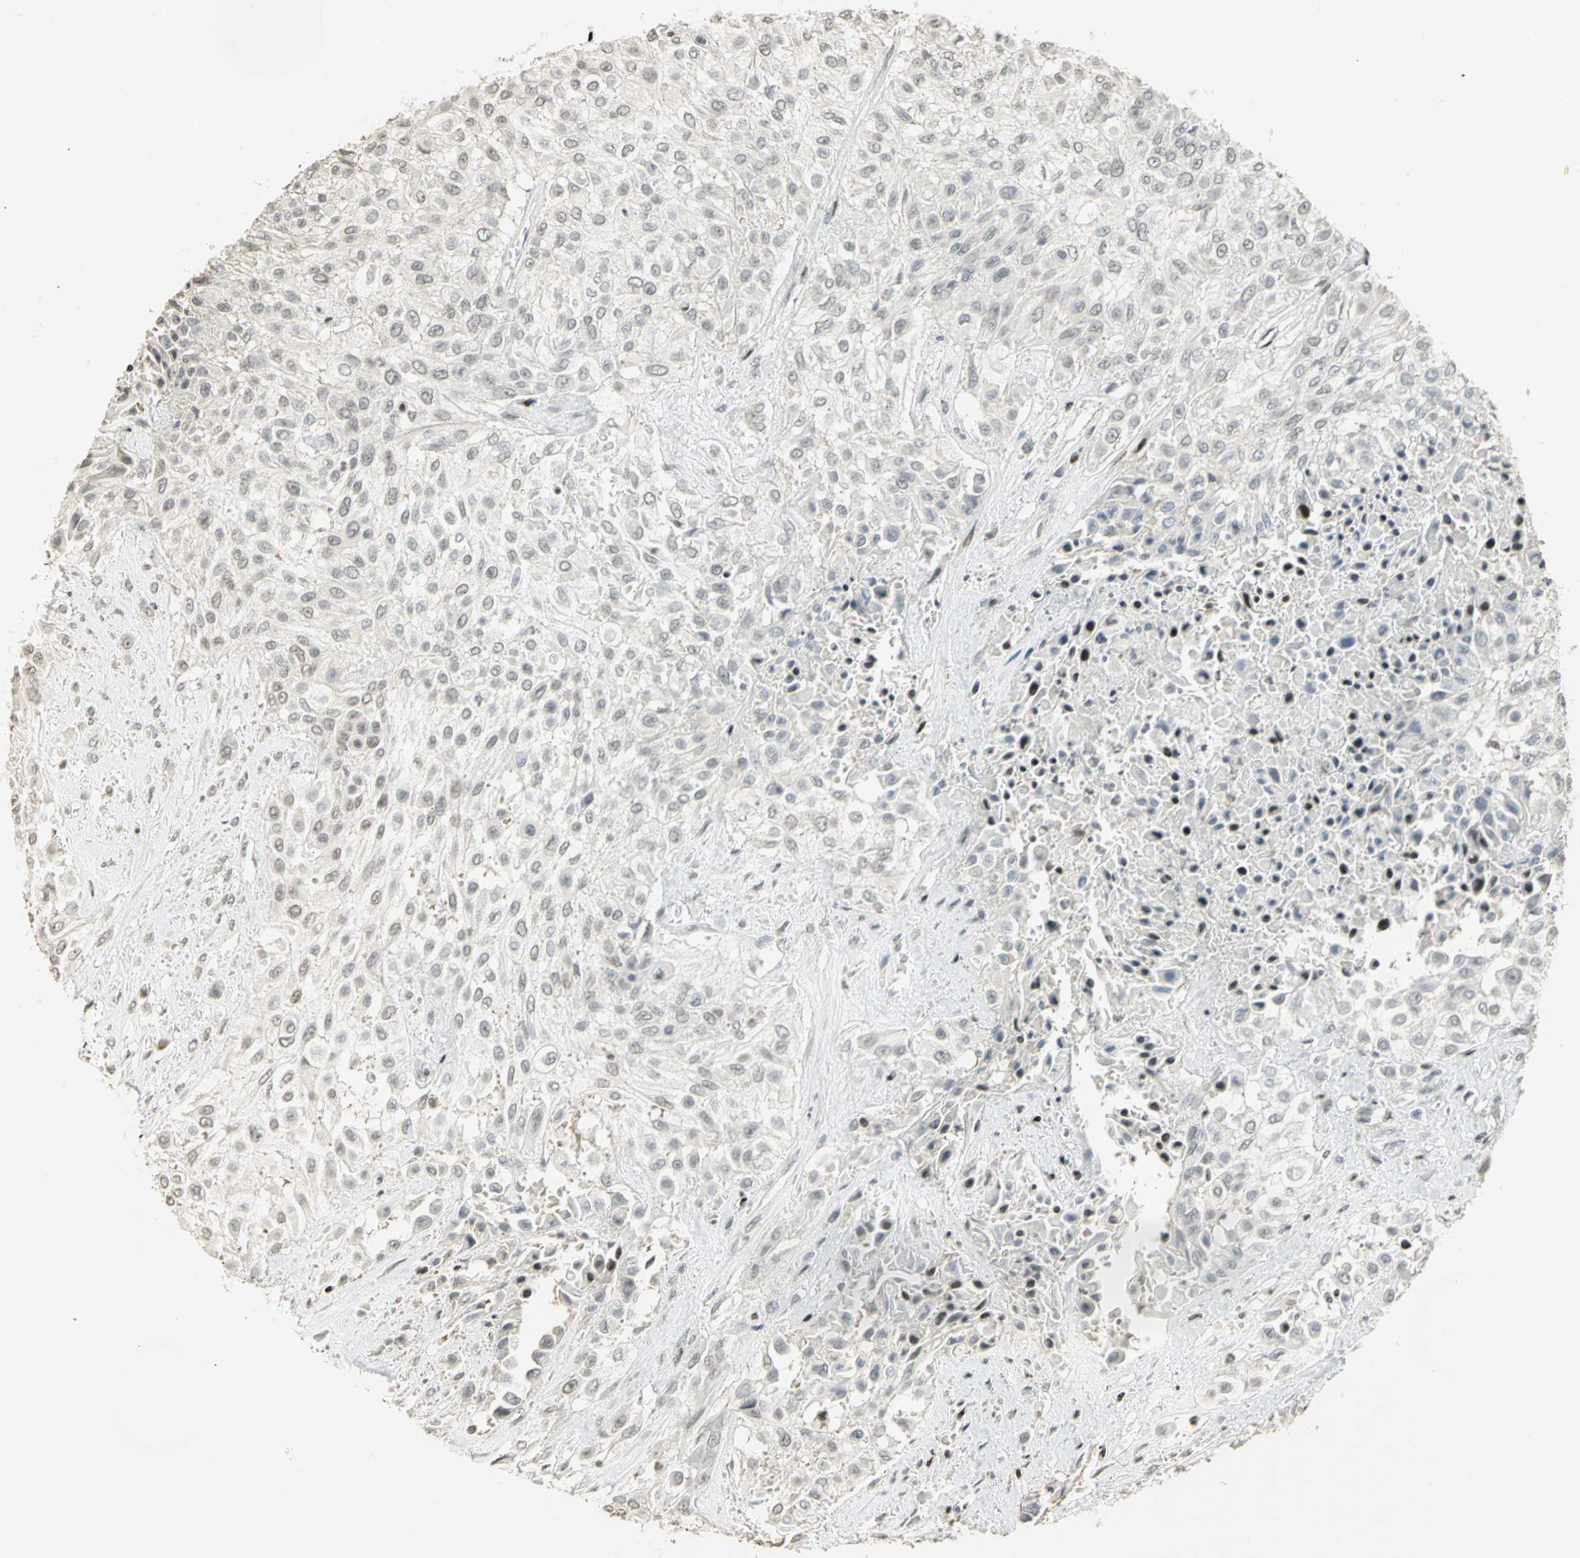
{"staining": {"intensity": "weak", "quantity": "<25%", "location": "nuclear"}, "tissue": "urothelial cancer", "cell_type": "Tumor cells", "image_type": "cancer", "snomed": [{"axis": "morphology", "description": "Urothelial carcinoma, High grade"}, {"axis": "topography", "description": "Urinary bladder"}], "caption": "IHC histopathology image of neoplastic tissue: human urothelial cancer stained with DAB (3,3'-diaminobenzidine) reveals no significant protein expression in tumor cells.", "gene": "KDM1A", "patient": {"sex": "male", "age": 57}}